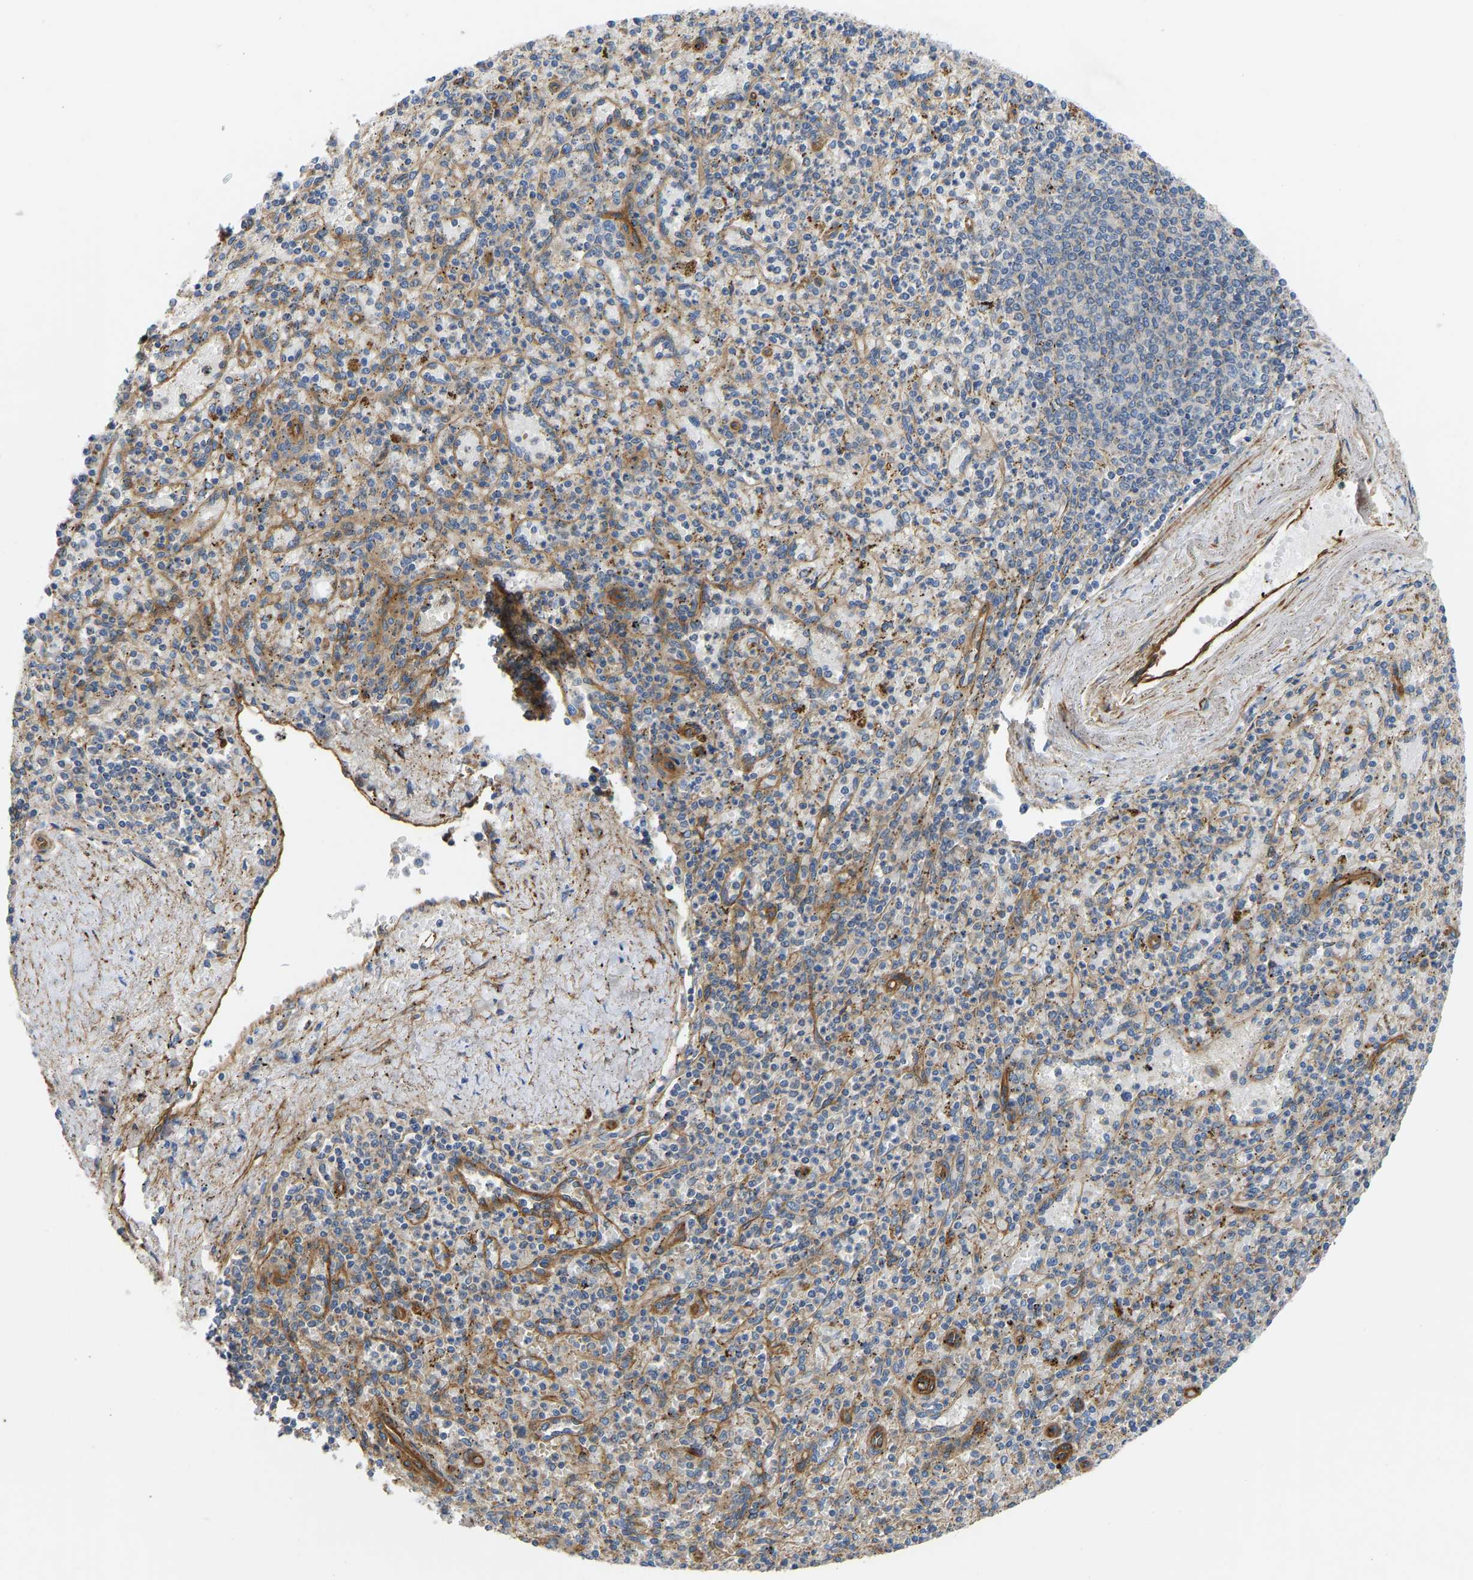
{"staining": {"intensity": "moderate", "quantity": "<25%", "location": "cytoplasmic/membranous"}, "tissue": "spleen", "cell_type": "Cells in red pulp", "image_type": "normal", "snomed": [{"axis": "morphology", "description": "Normal tissue, NOS"}, {"axis": "topography", "description": "Spleen"}], "caption": "Immunohistochemistry (IHC) (DAB (3,3'-diaminobenzidine)) staining of unremarkable spleen displays moderate cytoplasmic/membranous protein expression in approximately <25% of cells in red pulp.", "gene": "MYO1C", "patient": {"sex": "male", "age": 72}}